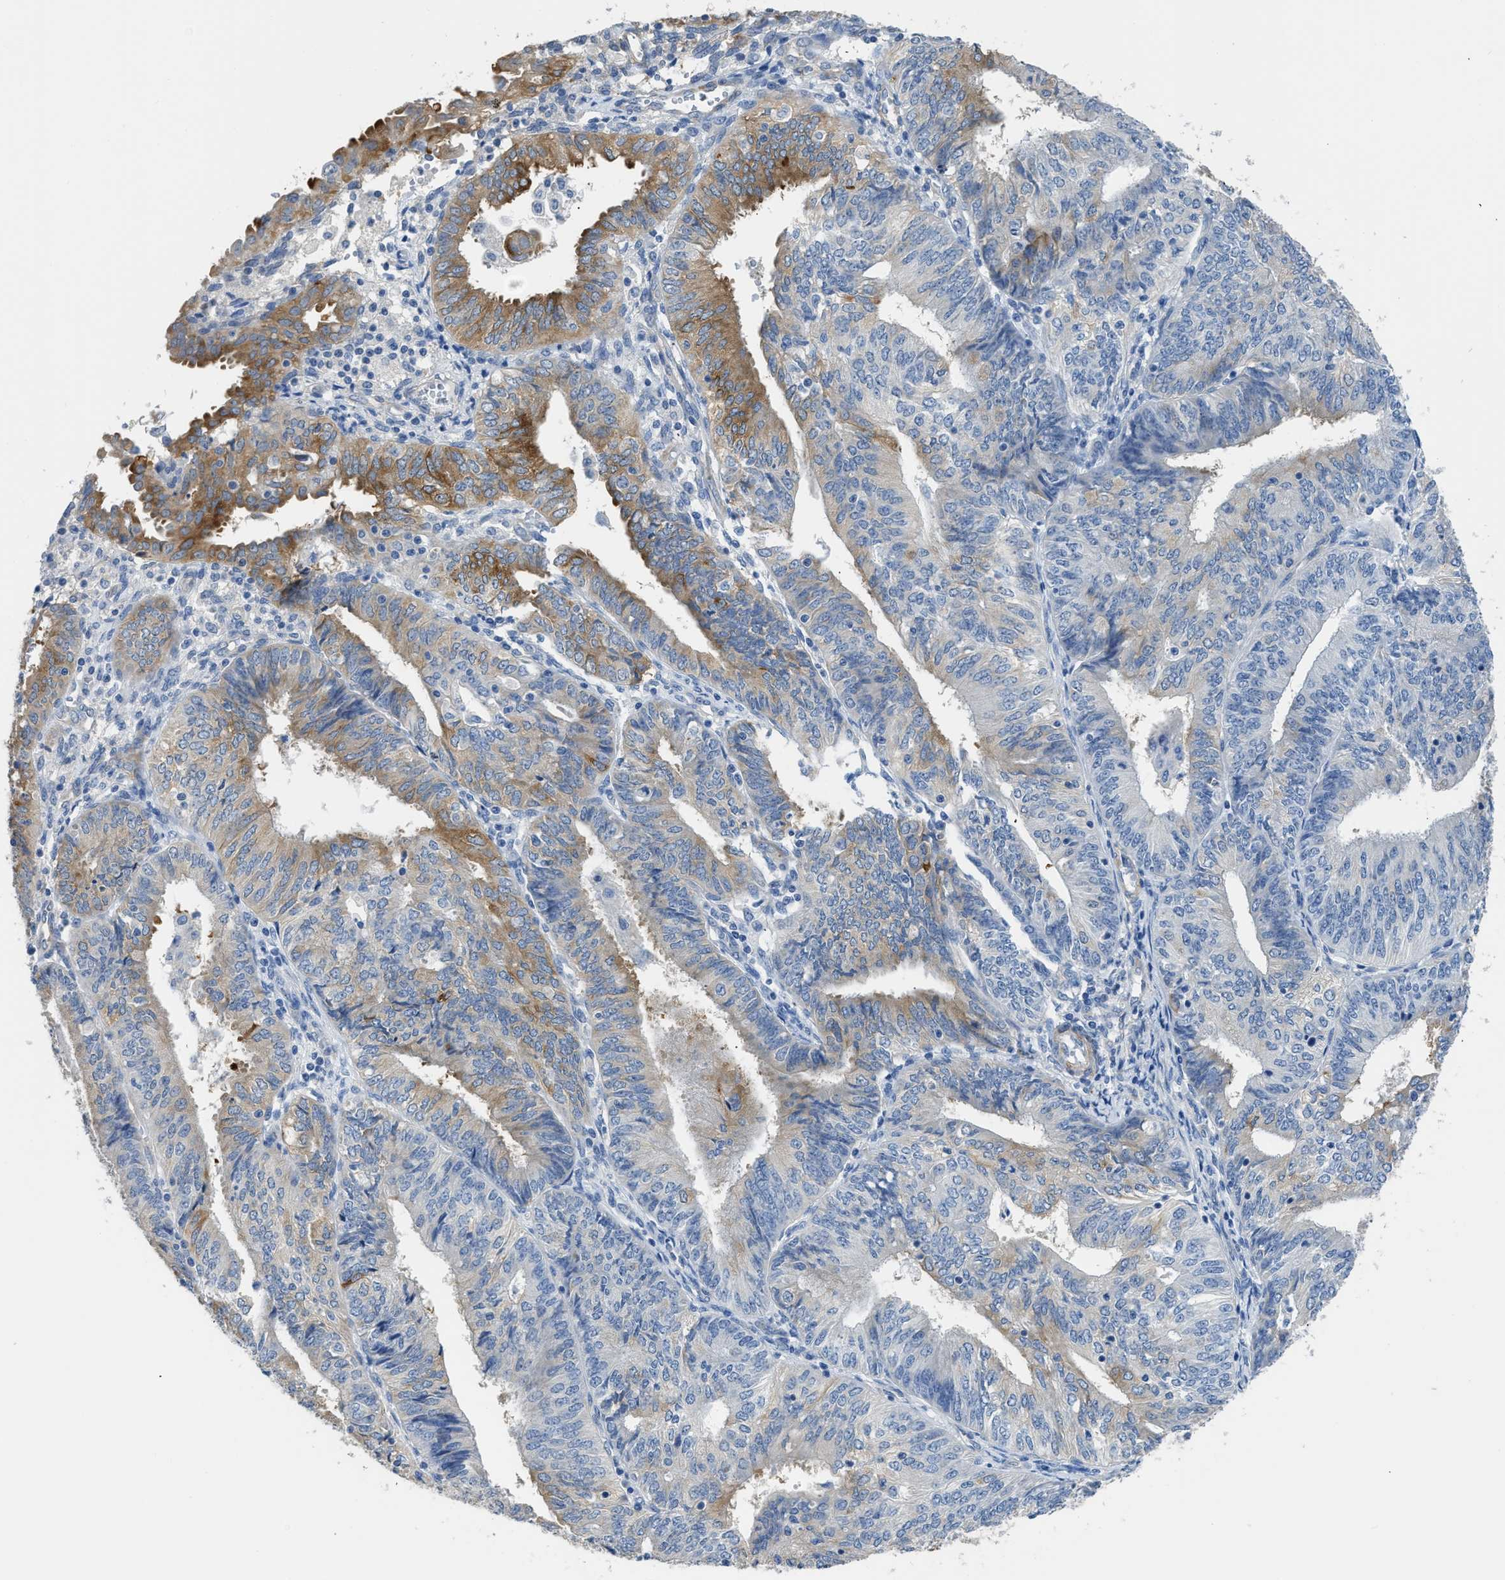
{"staining": {"intensity": "moderate", "quantity": "25%-75%", "location": "cytoplasmic/membranous"}, "tissue": "endometrial cancer", "cell_type": "Tumor cells", "image_type": "cancer", "snomed": [{"axis": "morphology", "description": "Adenocarcinoma, NOS"}, {"axis": "topography", "description": "Endometrium"}], "caption": "Immunohistochemical staining of endometrial cancer (adenocarcinoma) shows medium levels of moderate cytoplasmic/membranous staining in about 25%-75% of tumor cells.", "gene": "ZSWIM5", "patient": {"sex": "female", "age": 58}}